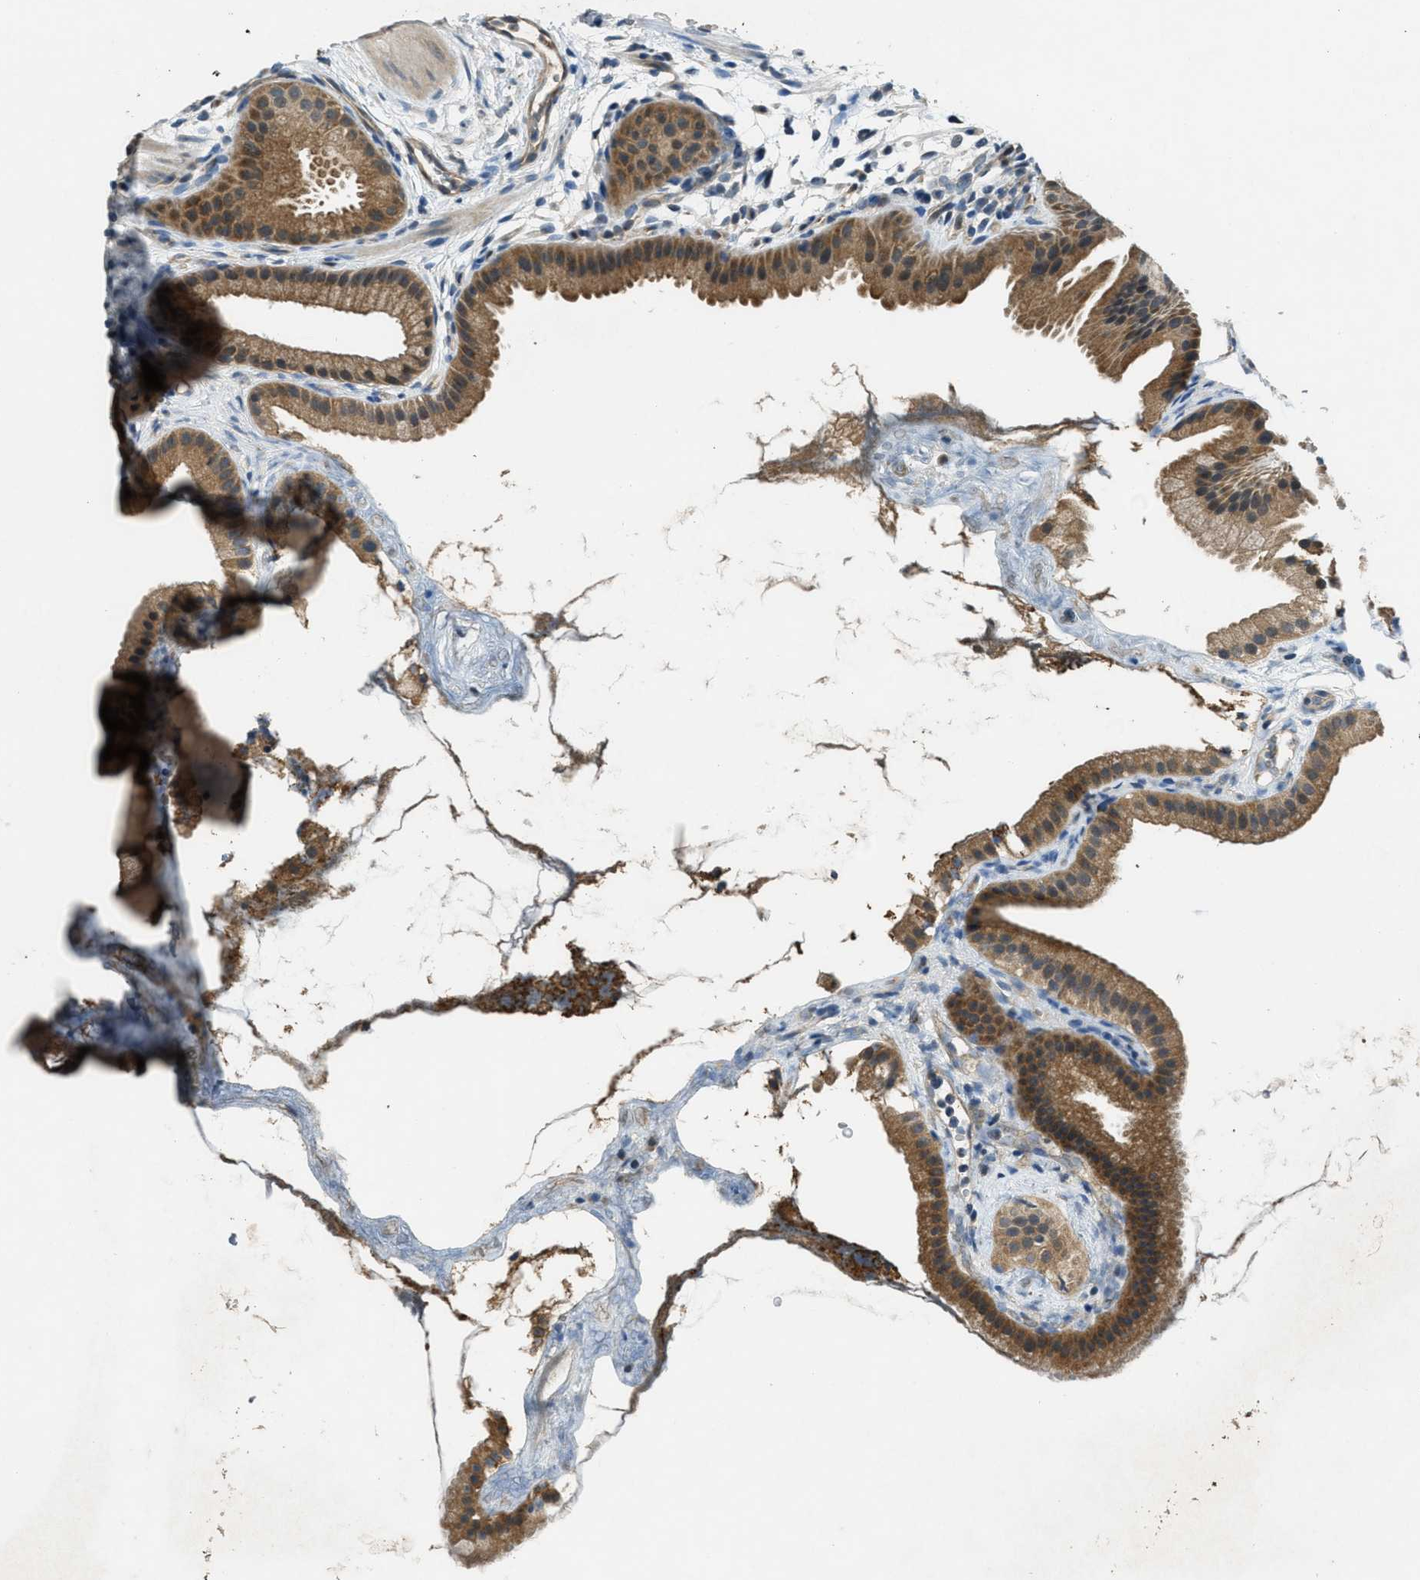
{"staining": {"intensity": "moderate", "quantity": ">75%", "location": "cytoplasmic/membranous"}, "tissue": "gallbladder", "cell_type": "Glandular cells", "image_type": "normal", "snomed": [{"axis": "morphology", "description": "Normal tissue, NOS"}, {"axis": "topography", "description": "Gallbladder"}], "caption": "A brown stain highlights moderate cytoplasmic/membranous positivity of a protein in glandular cells of benign human gallbladder.", "gene": "DUSP6", "patient": {"sex": "female", "age": 64}}